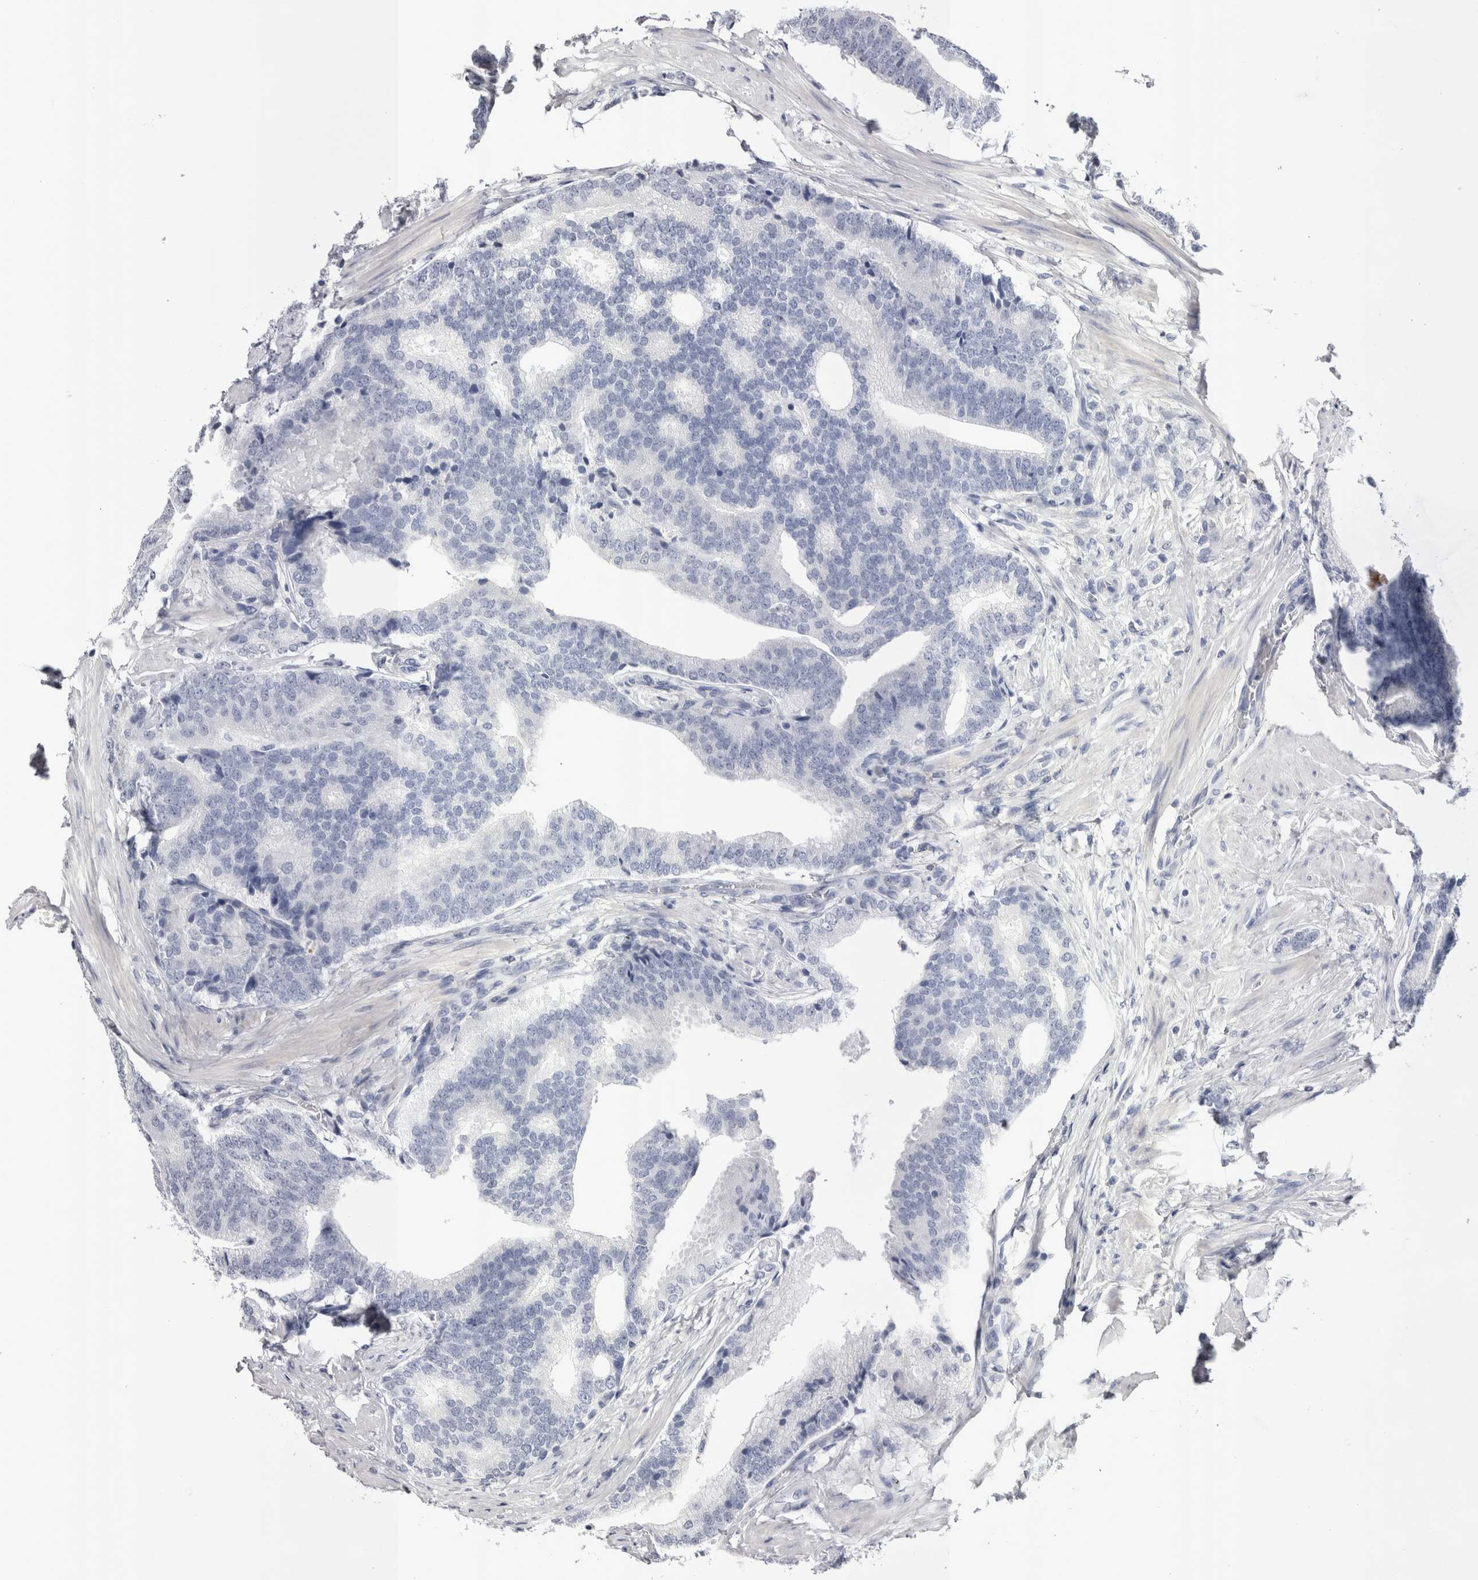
{"staining": {"intensity": "negative", "quantity": "none", "location": "none"}, "tissue": "prostate cancer", "cell_type": "Tumor cells", "image_type": "cancer", "snomed": [{"axis": "morphology", "description": "Adenocarcinoma, High grade"}, {"axis": "topography", "description": "Prostate"}], "caption": "Immunohistochemical staining of adenocarcinoma (high-grade) (prostate) reveals no significant positivity in tumor cells.", "gene": "PWP2", "patient": {"sex": "male", "age": 55}}